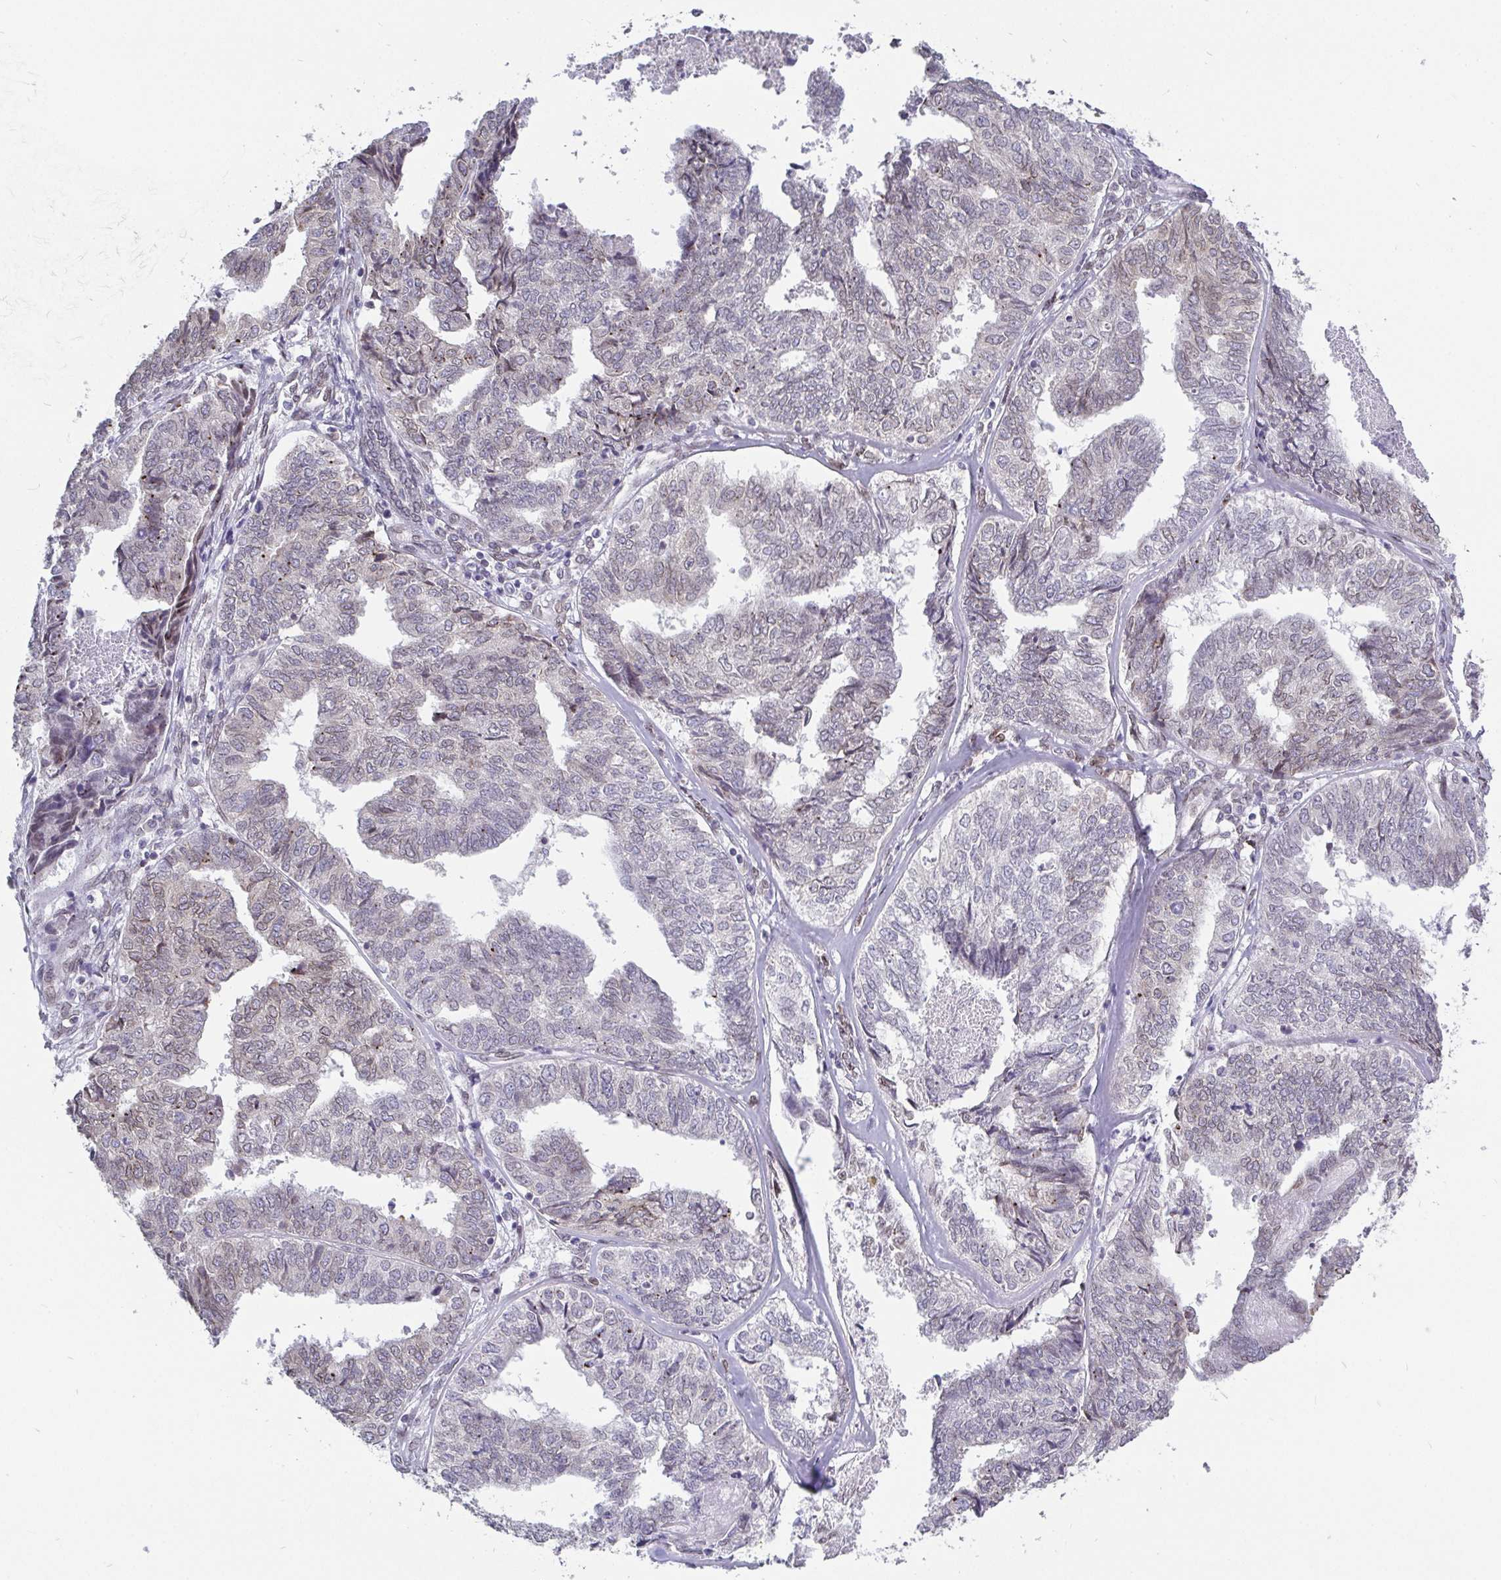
{"staining": {"intensity": "moderate", "quantity": "<25%", "location": "cytoplasmic/membranous,nuclear"}, "tissue": "endometrial cancer", "cell_type": "Tumor cells", "image_type": "cancer", "snomed": [{"axis": "morphology", "description": "Adenocarcinoma, NOS"}, {"axis": "topography", "description": "Endometrium"}], "caption": "Endometrial cancer (adenocarcinoma) was stained to show a protein in brown. There is low levels of moderate cytoplasmic/membranous and nuclear expression in approximately <25% of tumor cells.", "gene": "EMD", "patient": {"sex": "female", "age": 73}}